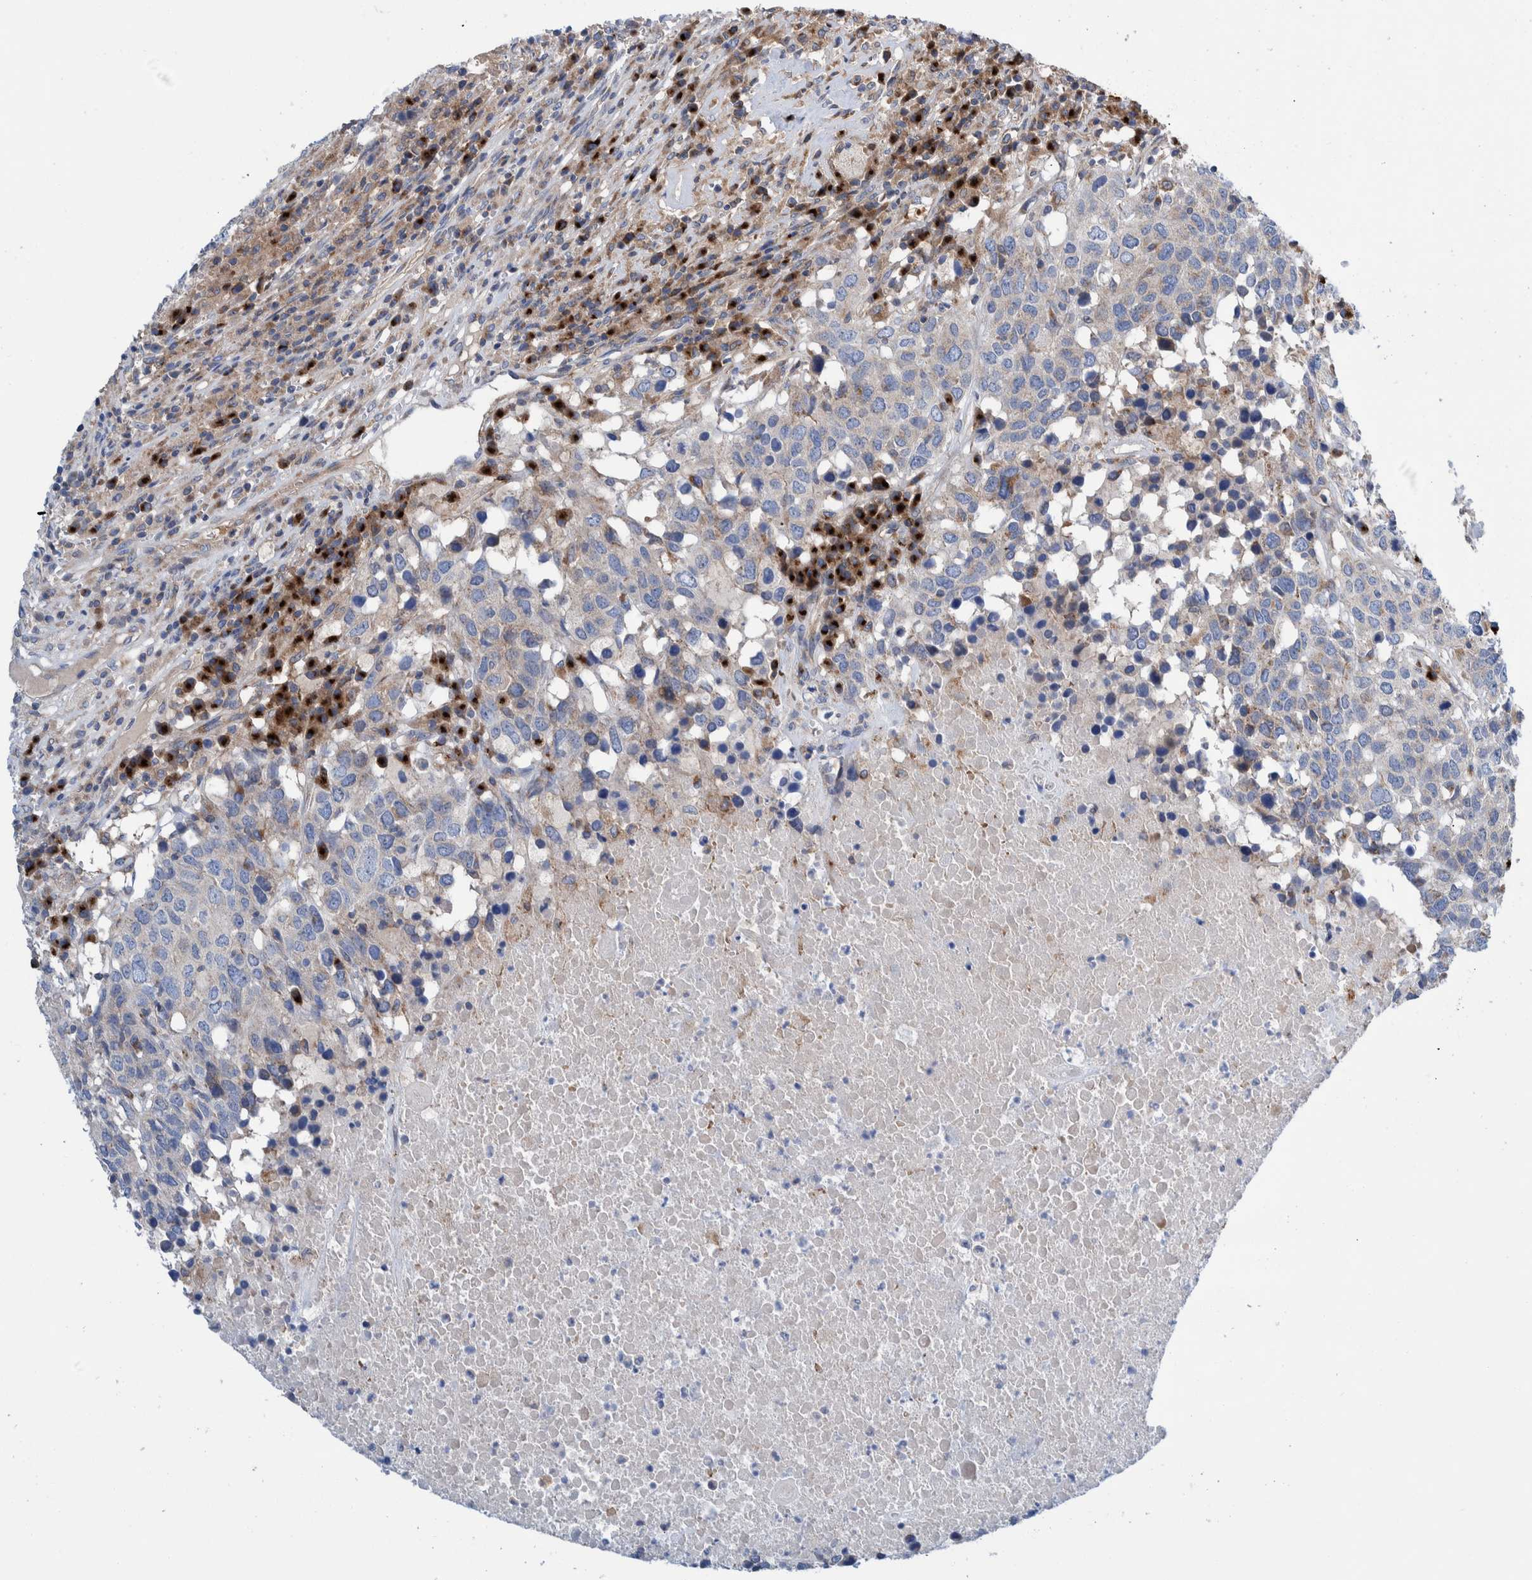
{"staining": {"intensity": "weak", "quantity": "<25%", "location": "cytoplasmic/membranous"}, "tissue": "head and neck cancer", "cell_type": "Tumor cells", "image_type": "cancer", "snomed": [{"axis": "morphology", "description": "Squamous cell carcinoma, NOS"}, {"axis": "topography", "description": "Head-Neck"}], "caption": "Head and neck cancer (squamous cell carcinoma) stained for a protein using IHC displays no expression tumor cells.", "gene": "TRIM58", "patient": {"sex": "male", "age": 66}}